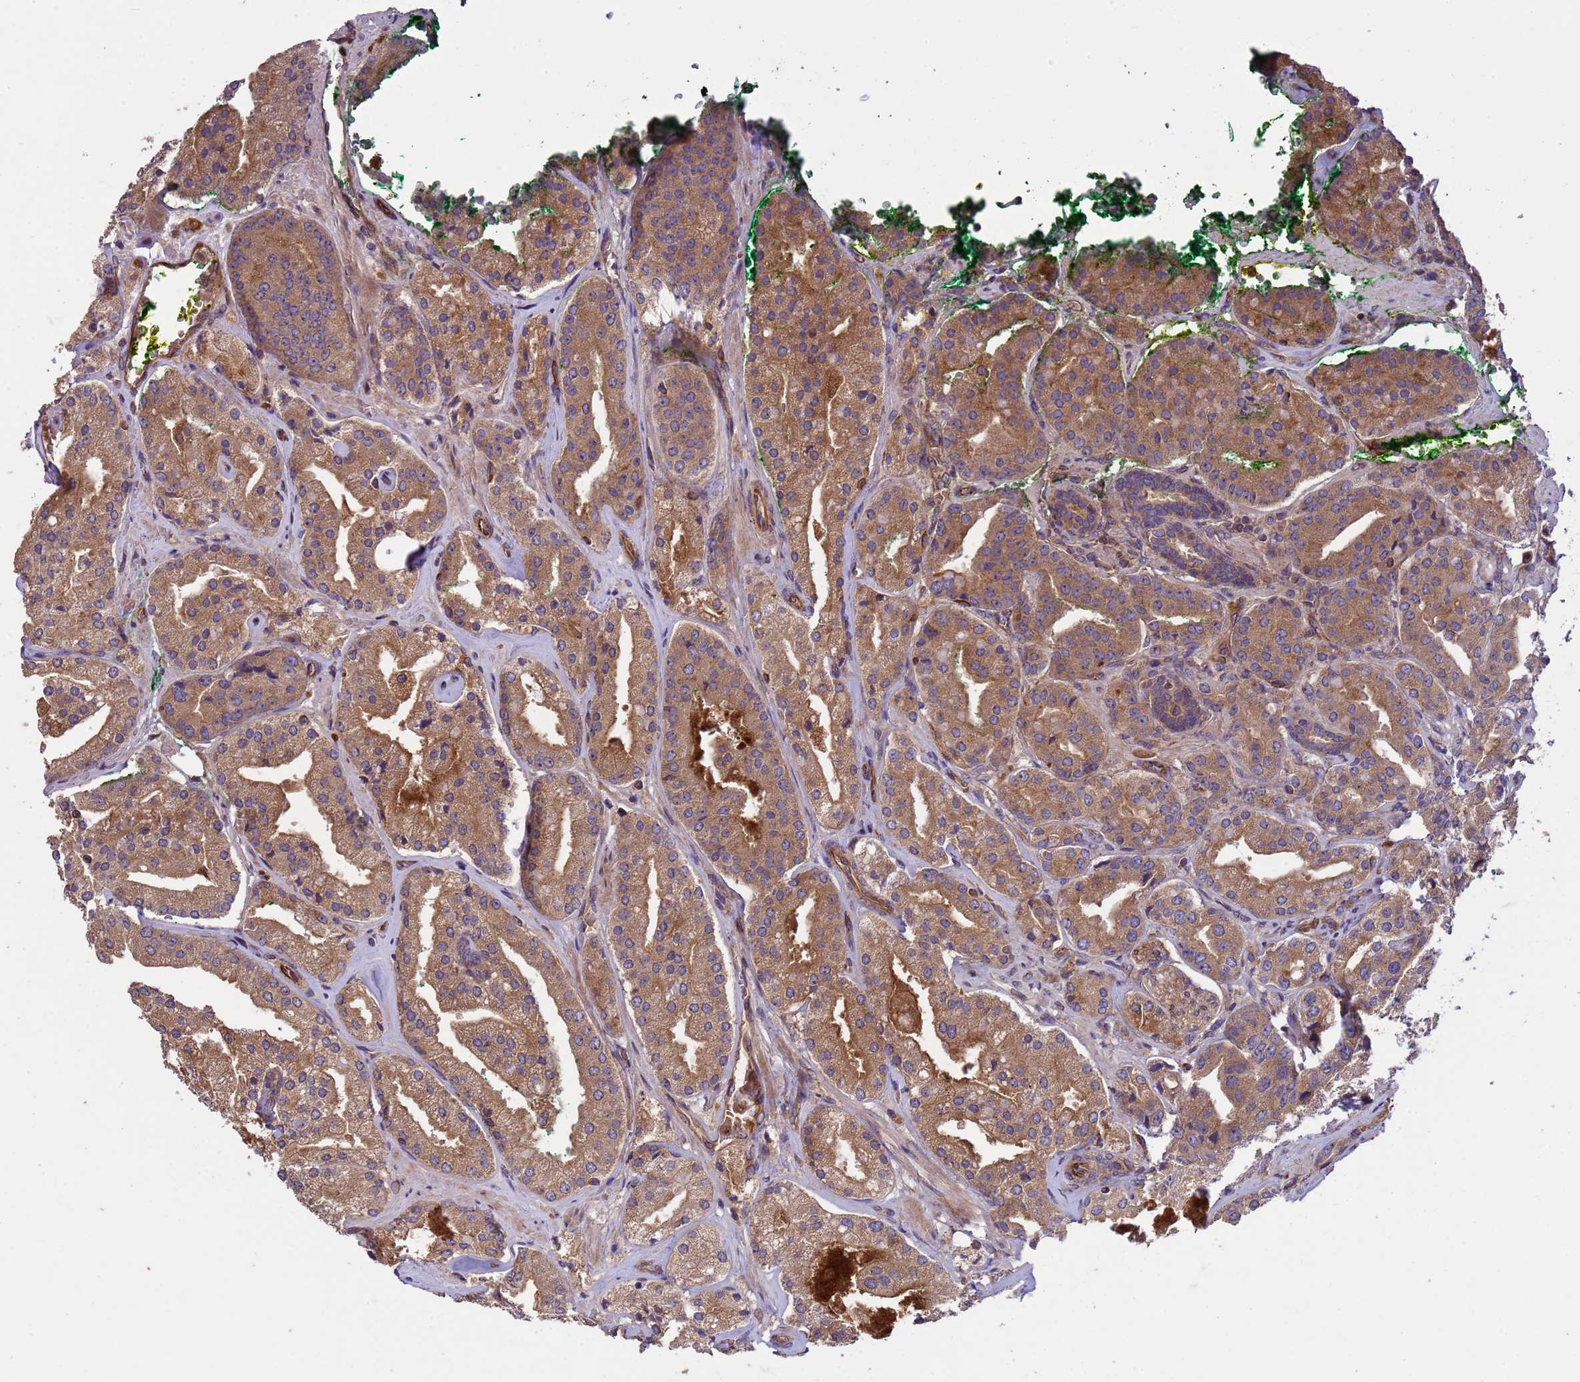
{"staining": {"intensity": "moderate", "quantity": ">75%", "location": "cytoplasmic/membranous"}, "tissue": "prostate cancer", "cell_type": "Tumor cells", "image_type": "cancer", "snomed": [{"axis": "morphology", "description": "Adenocarcinoma, High grade"}, {"axis": "topography", "description": "Prostate"}], "caption": "Immunohistochemical staining of prostate high-grade adenocarcinoma demonstrates medium levels of moderate cytoplasmic/membranous protein staining in about >75% of tumor cells. (Stains: DAB (3,3'-diaminobenzidine) in brown, nuclei in blue, Microscopy: brightfield microscopy at high magnification).", "gene": "RAB10", "patient": {"sex": "male", "age": 63}}